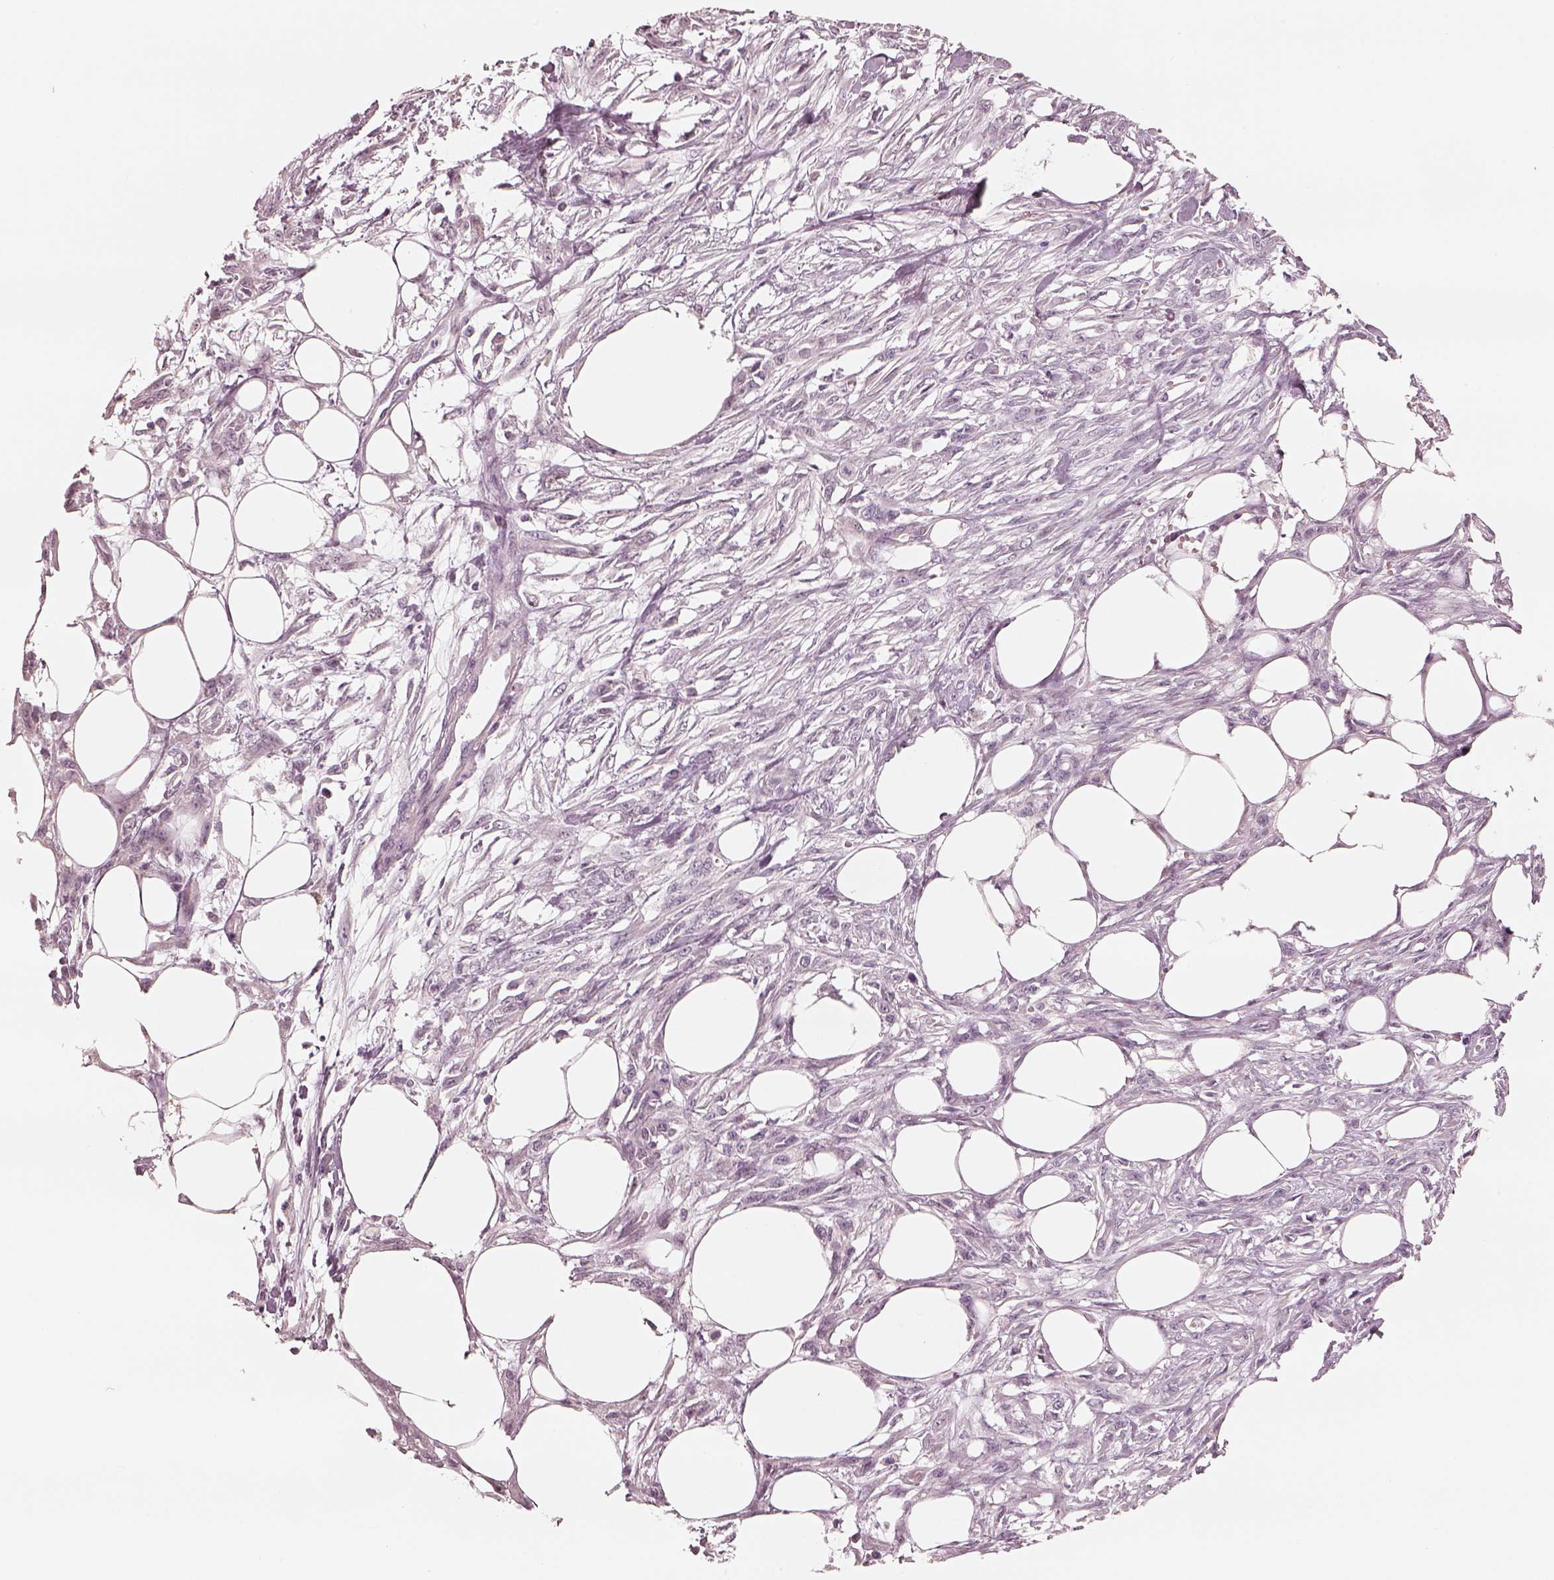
{"staining": {"intensity": "negative", "quantity": "none", "location": "none"}, "tissue": "skin cancer", "cell_type": "Tumor cells", "image_type": "cancer", "snomed": [{"axis": "morphology", "description": "Squamous cell carcinoma, NOS"}, {"axis": "topography", "description": "Skin"}], "caption": "An immunohistochemistry micrograph of skin cancer is shown. There is no staining in tumor cells of skin cancer. Nuclei are stained in blue.", "gene": "EGR4", "patient": {"sex": "female", "age": 59}}